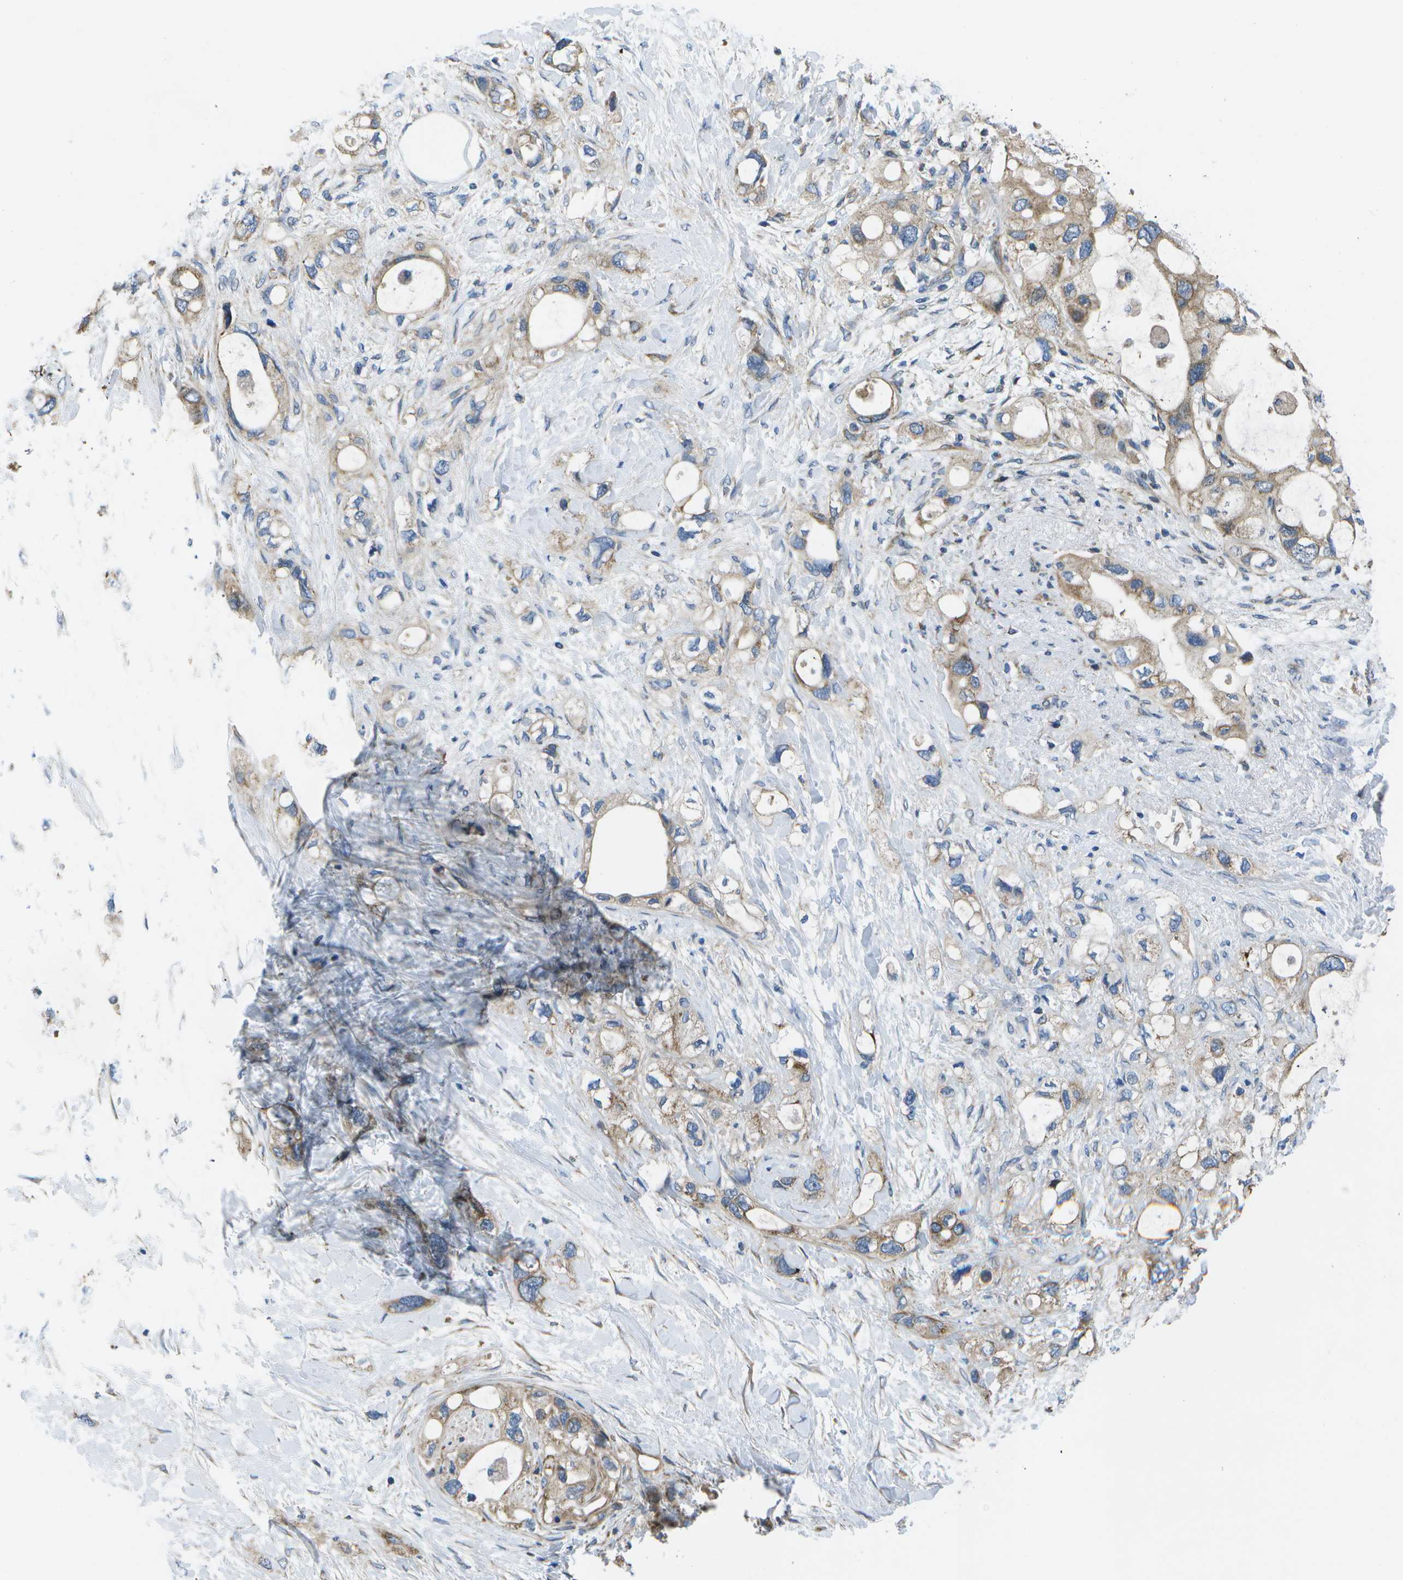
{"staining": {"intensity": "weak", "quantity": "25%-75%", "location": "cytoplasmic/membranous"}, "tissue": "pancreatic cancer", "cell_type": "Tumor cells", "image_type": "cancer", "snomed": [{"axis": "morphology", "description": "Adenocarcinoma, NOS"}, {"axis": "topography", "description": "Pancreas"}], "caption": "High-magnification brightfield microscopy of pancreatic cancer (adenocarcinoma) stained with DAB (3,3'-diaminobenzidine) (brown) and counterstained with hematoxylin (blue). tumor cells exhibit weak cytoplasmic/membranous staining is present in about25%-75% of cells. Using DAB (brown) and hematoxylin (blue) stains, captured at high magnification using brightfield microscopy.", "gene": "MVK", "patient": {"sex": "female", "age": 56}}